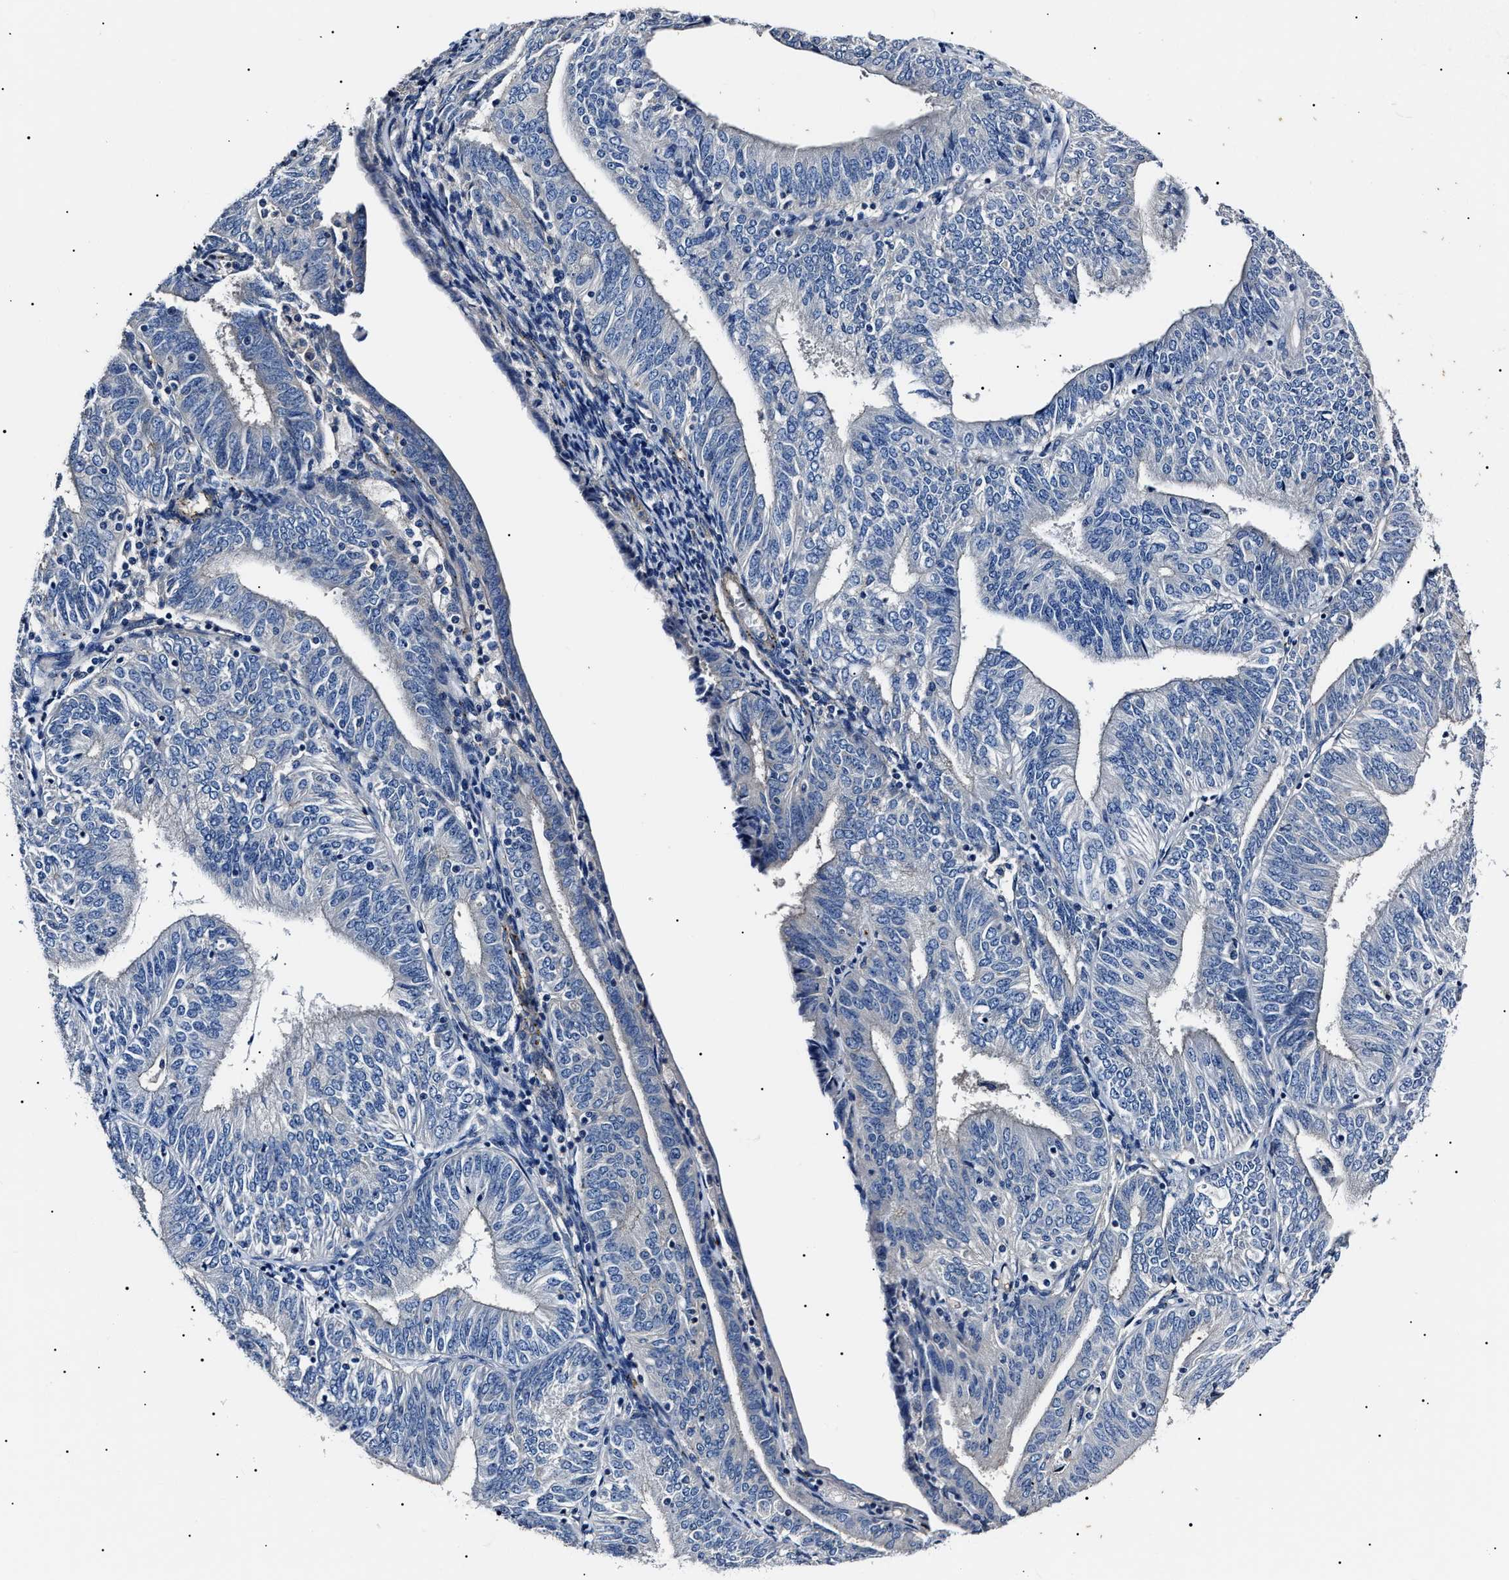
{"staining": {"intensity": "negative", "quantity": "none", "location": "none"}, "tissue": "endometrial cancer", "cell_type": "Tumor cells", "image_type": "cancer", "snomed": [{"axis": "morphology", "description": "Adenocarcinoma, NOS"}, {"axis": "topography", "description": "Endometrium"}], "caption": "The photomicrograph displays no staining of tumor cells in endometrial cancer (adenocarcinoma).", "gene": "KLHL42", "patient": {"sex": "female", "age": 58}}